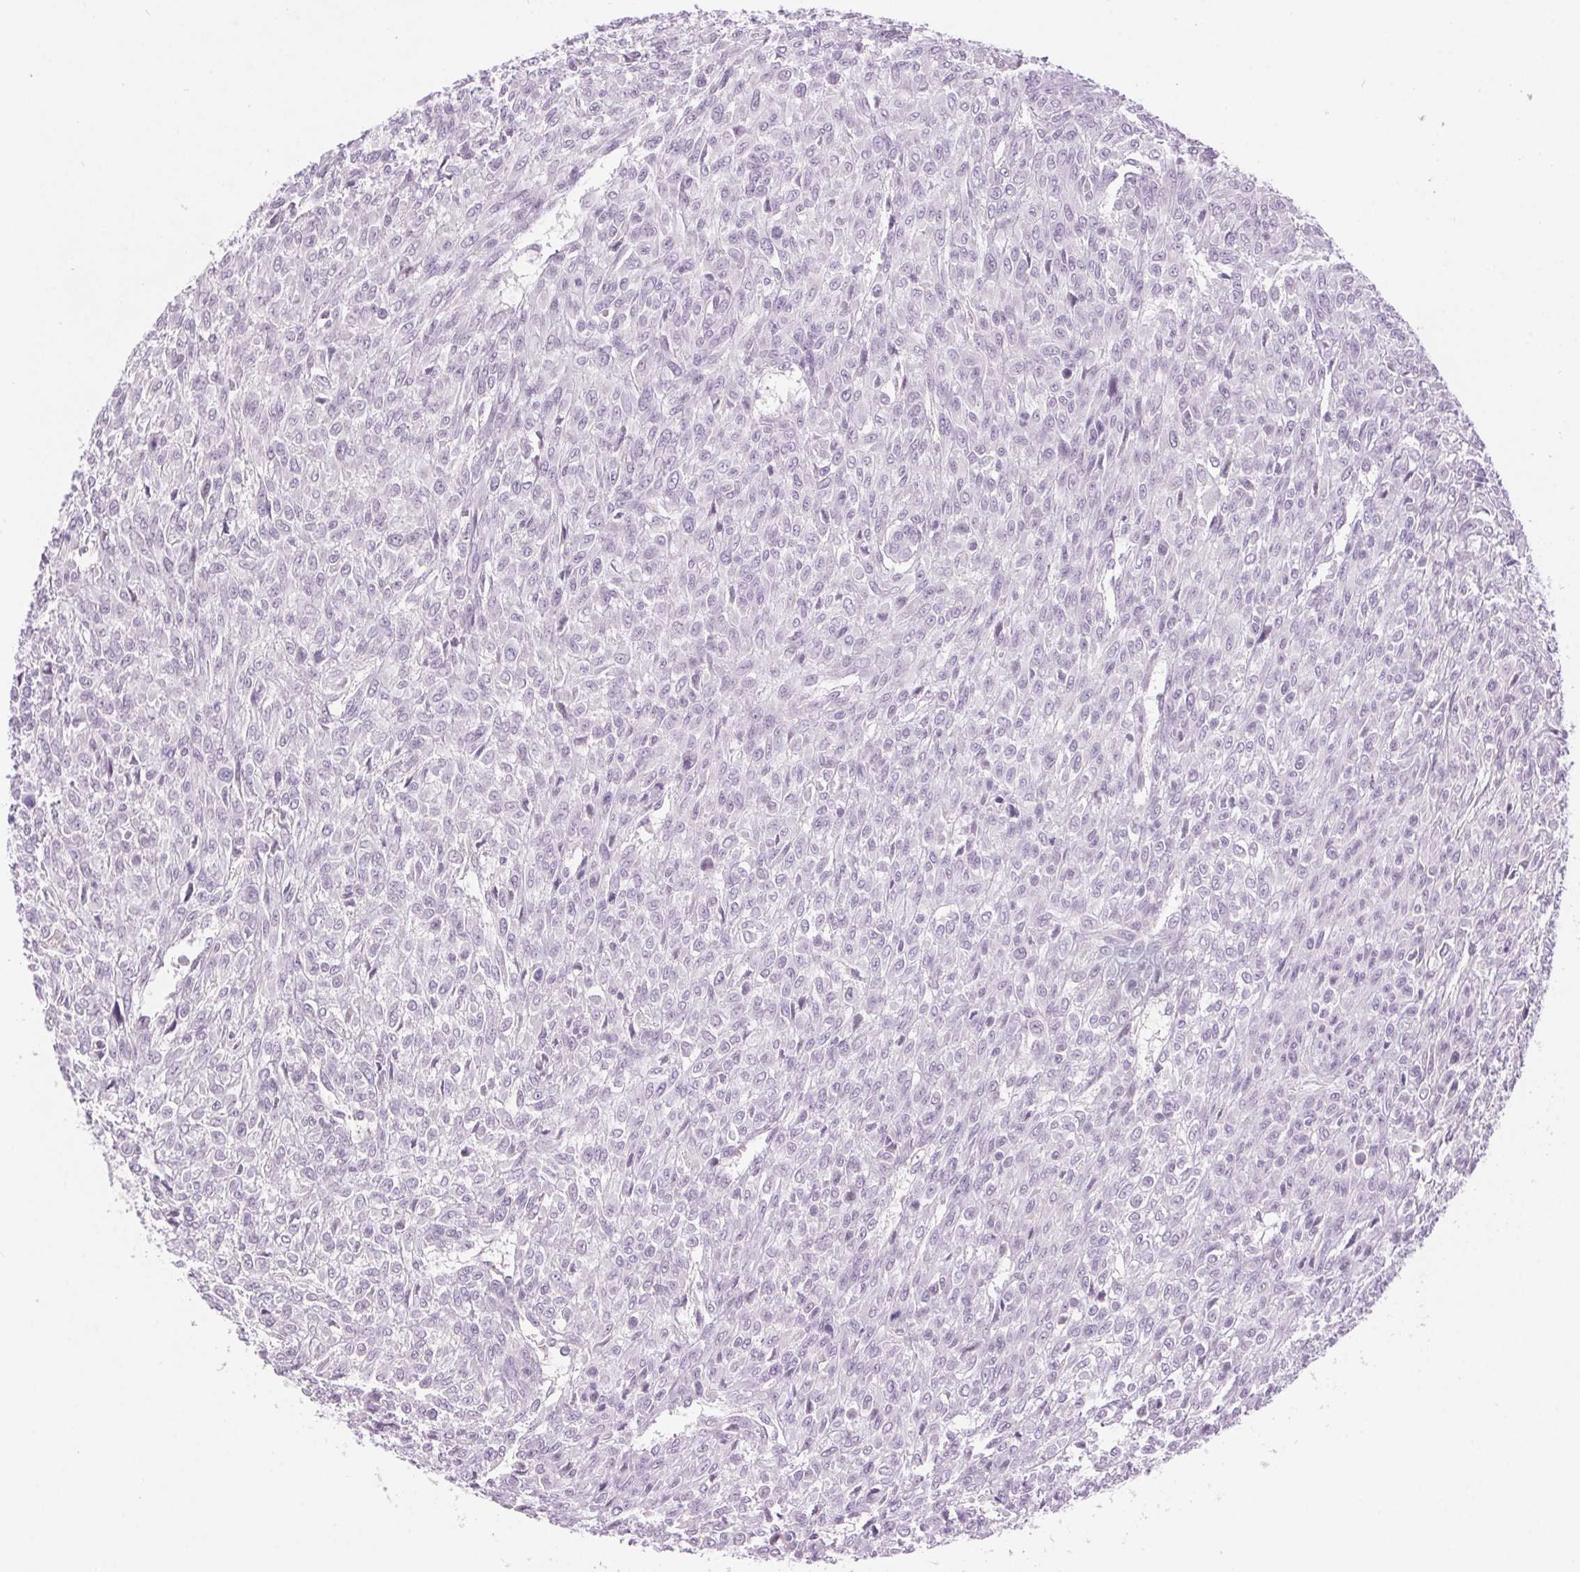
{"staining": {"intensity": "negative", "quantity": "none", "location": "none"}, "tissue": "renal cancer", "cell_type": "Tumor cells", "image_type": "cancer", "snomed": [{"axis": "morphology", "description": "Adenocarcinoma, NOS"}, {"axis": "topography", "description": "Kidney"}], "caption": "Immunohistochemical staining of human renal cancer (adenocarcinoma) demonstrates no significant staining in tumor cells.", "gene": "SLC6A19", "patient": {"sex": "male", "age": 58}}